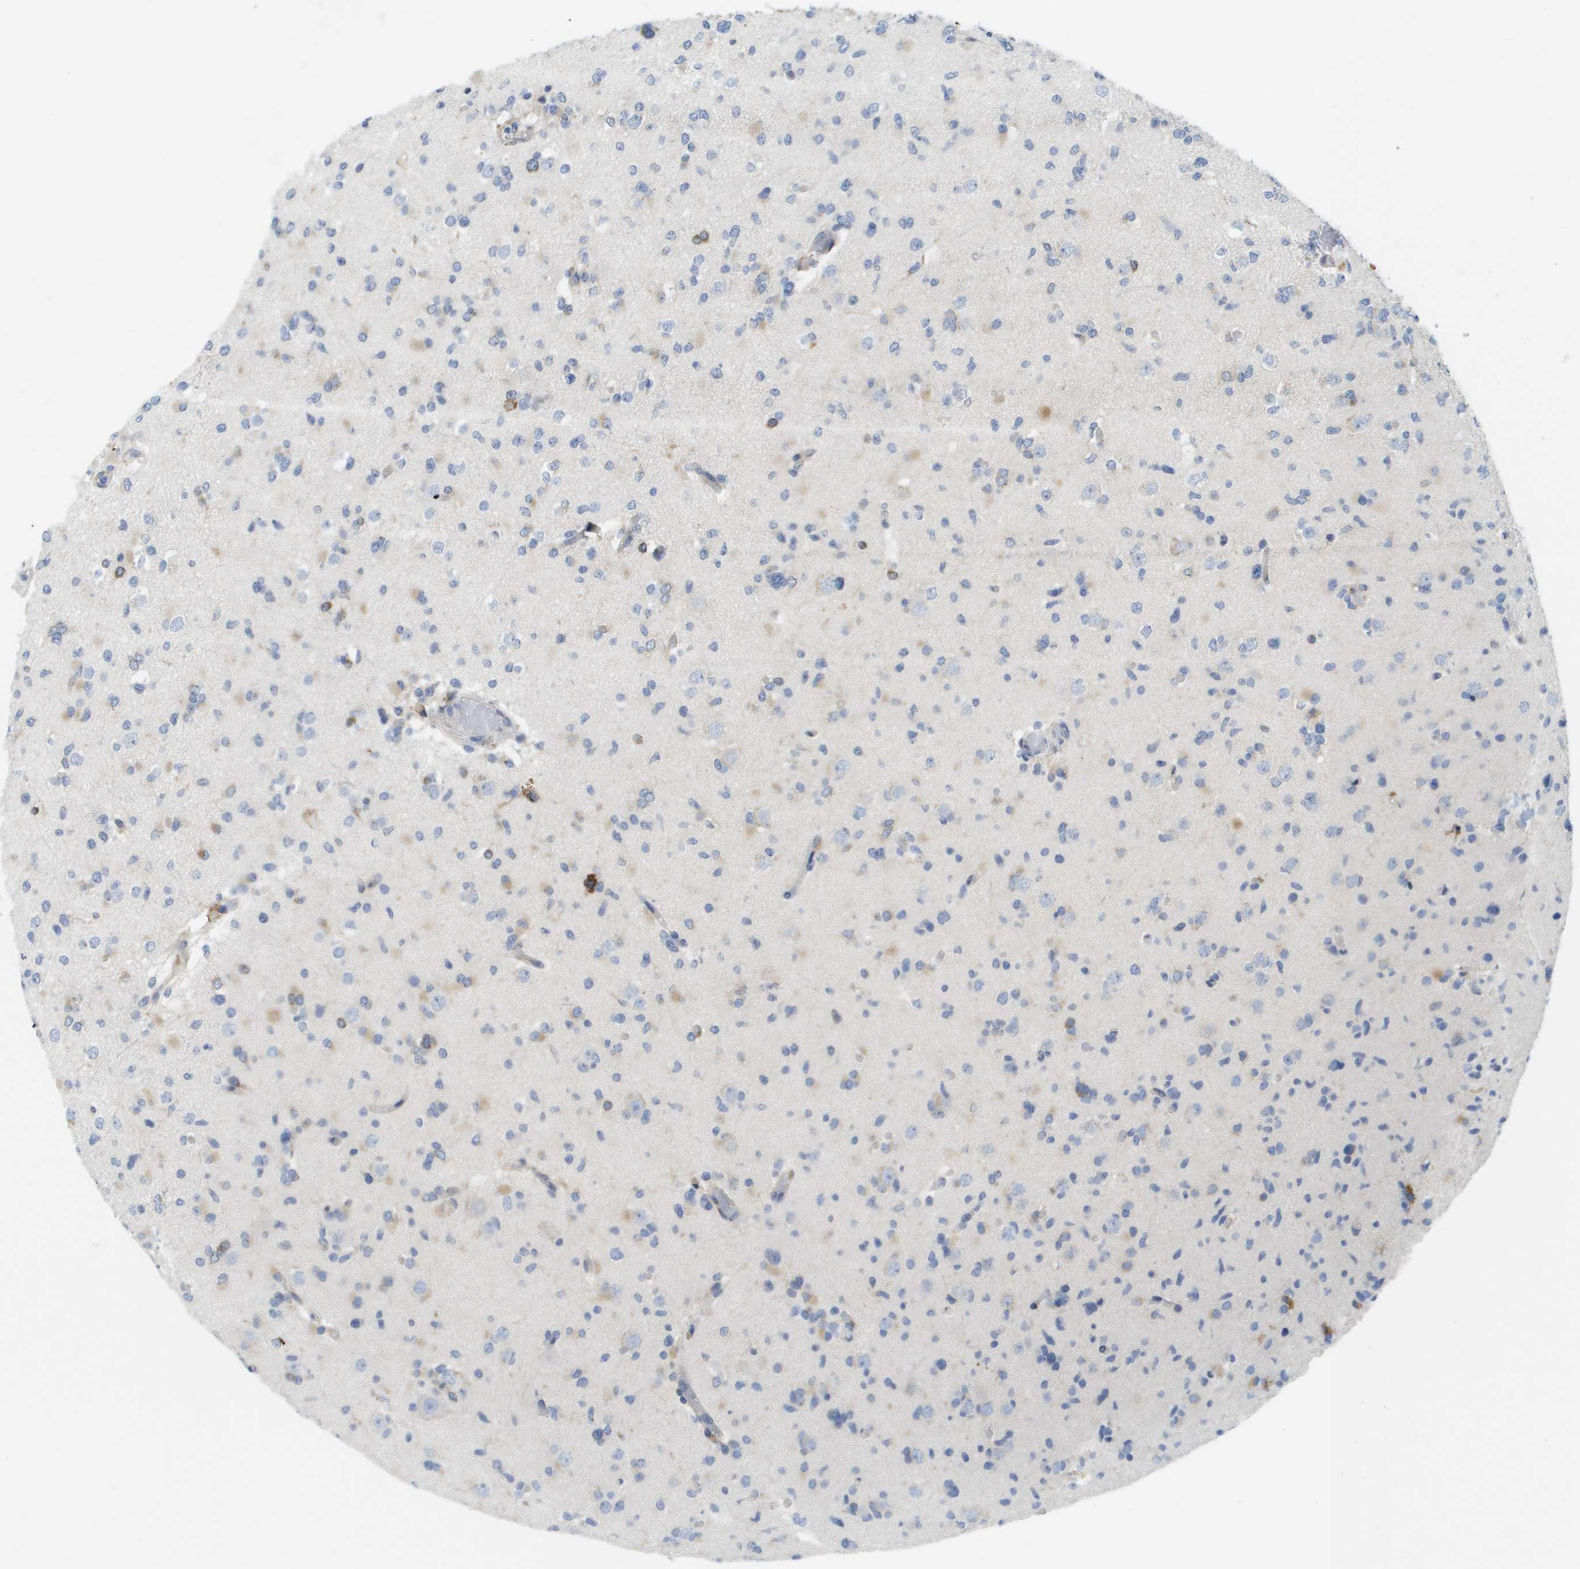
{"staining": {"intensity": "weak", "quantity": "<25%", "location": "cytoplasmic/membranous"}, "tissue": "glioma", "cell_type": "Tumor cells", "image_type": "cancer", "snomed": [{"axis": "morphology", "description": "Glioma, malignant, Low grade"}, {"axis": "topography", "description": "Brain"}], "caption": "Tumor cells are negative for brown protein staining in malignant glioma (low-grade). (Stains: DAB (3,3'-diaminobenzidine) immunohistochemistry with hematoxylin counter stain, Microscopy: brightfield microscopy at high magnification).", "gene": "ST3GAL2", "patient": {"sex": "female", "age": 22}}